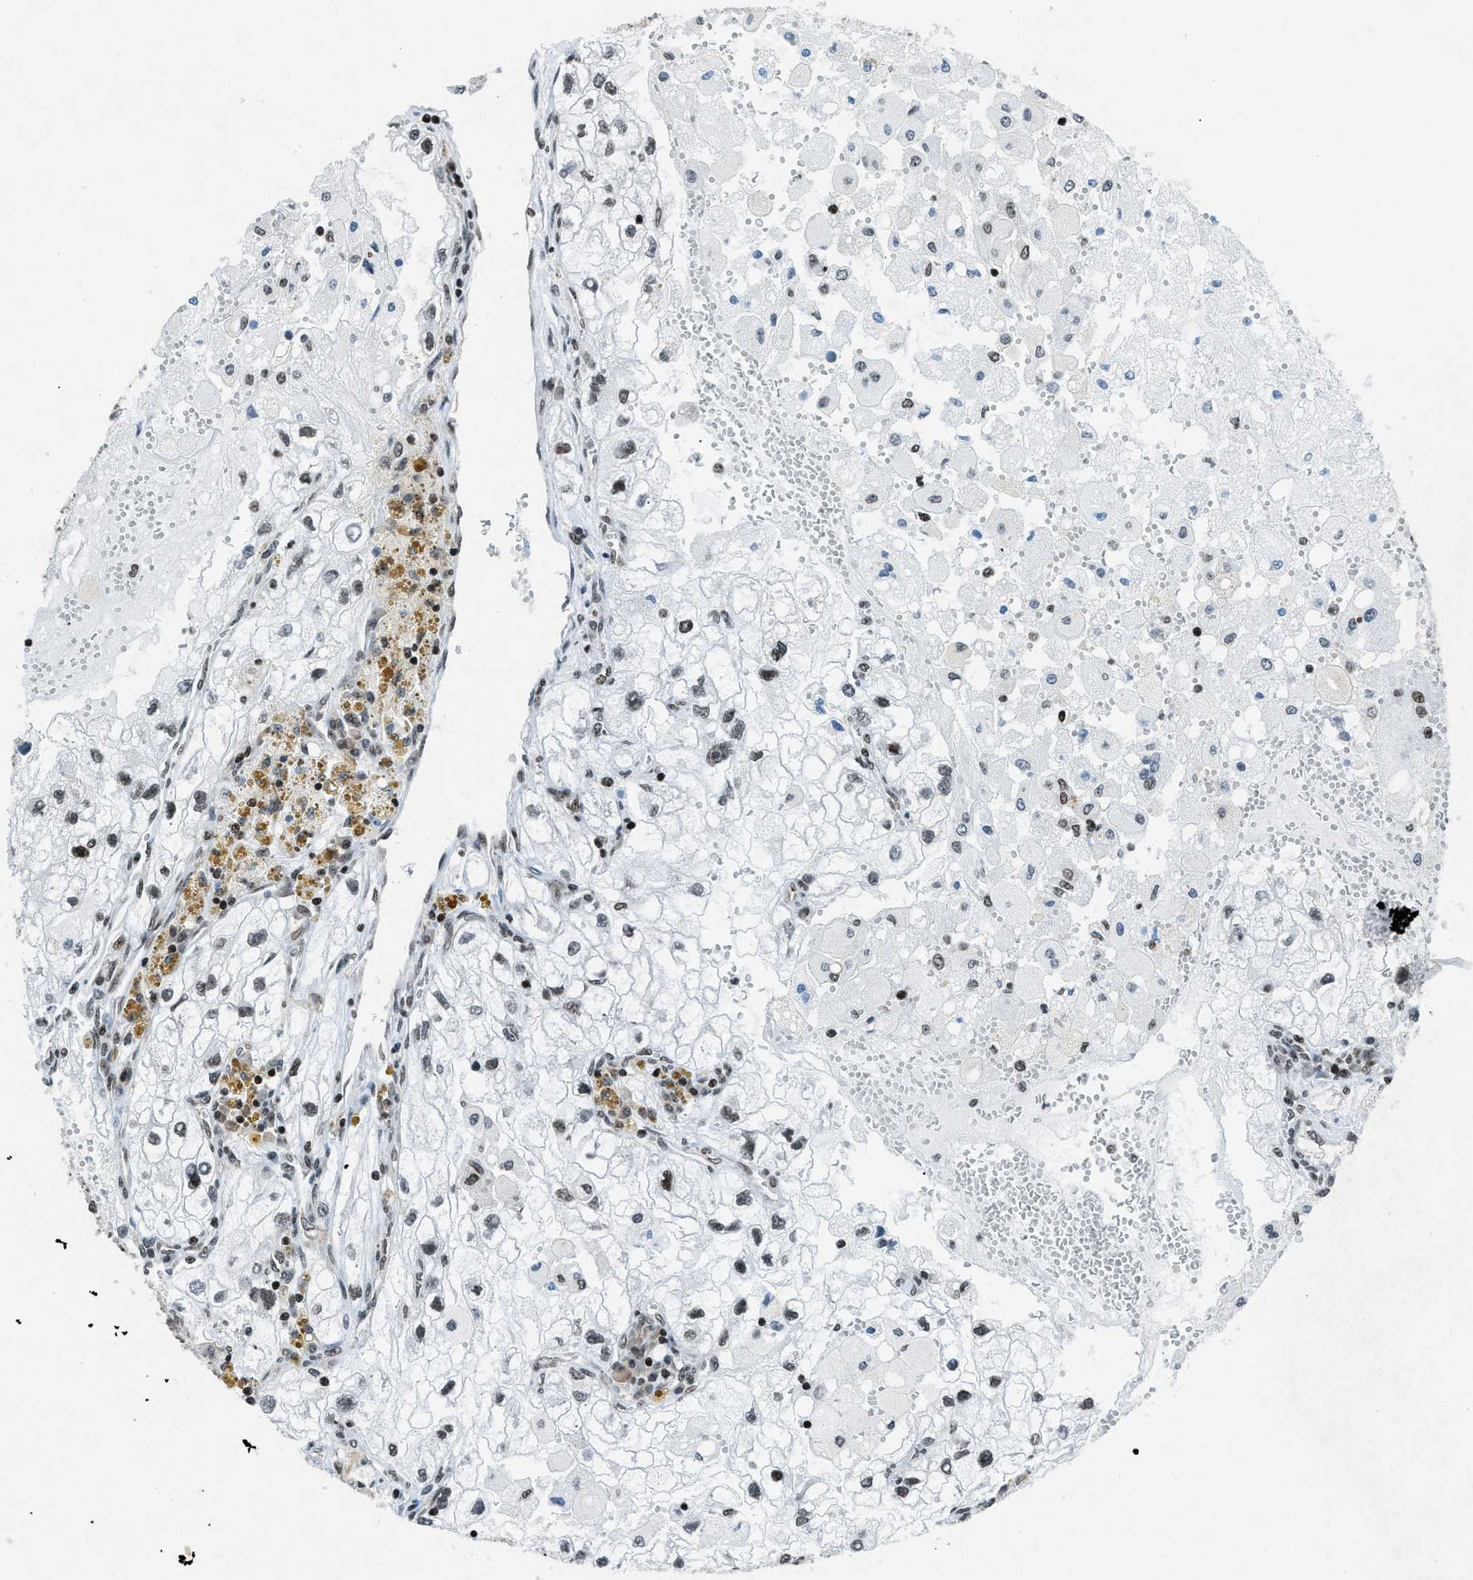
{"staining": {"intensity": "weak", "quantity": ">75%", "location": "nuclear"}, "tissue": "renal cancer", "cell_type": "Tumor cells", "image_type": "cancer", "snomed": [{"axis": "morphology", "description": "Adenocarcinoma, NOS"}, {"axis": "topography", "description": "Kidney"}], "caption": "Brown immunohistochemical staining in human adenocarcinoma (renal) reveals weak nuclear positivity in about >75% of tumor cells.", "gene": "NXF1", "patient": {"sex": "female", "age": 70}}